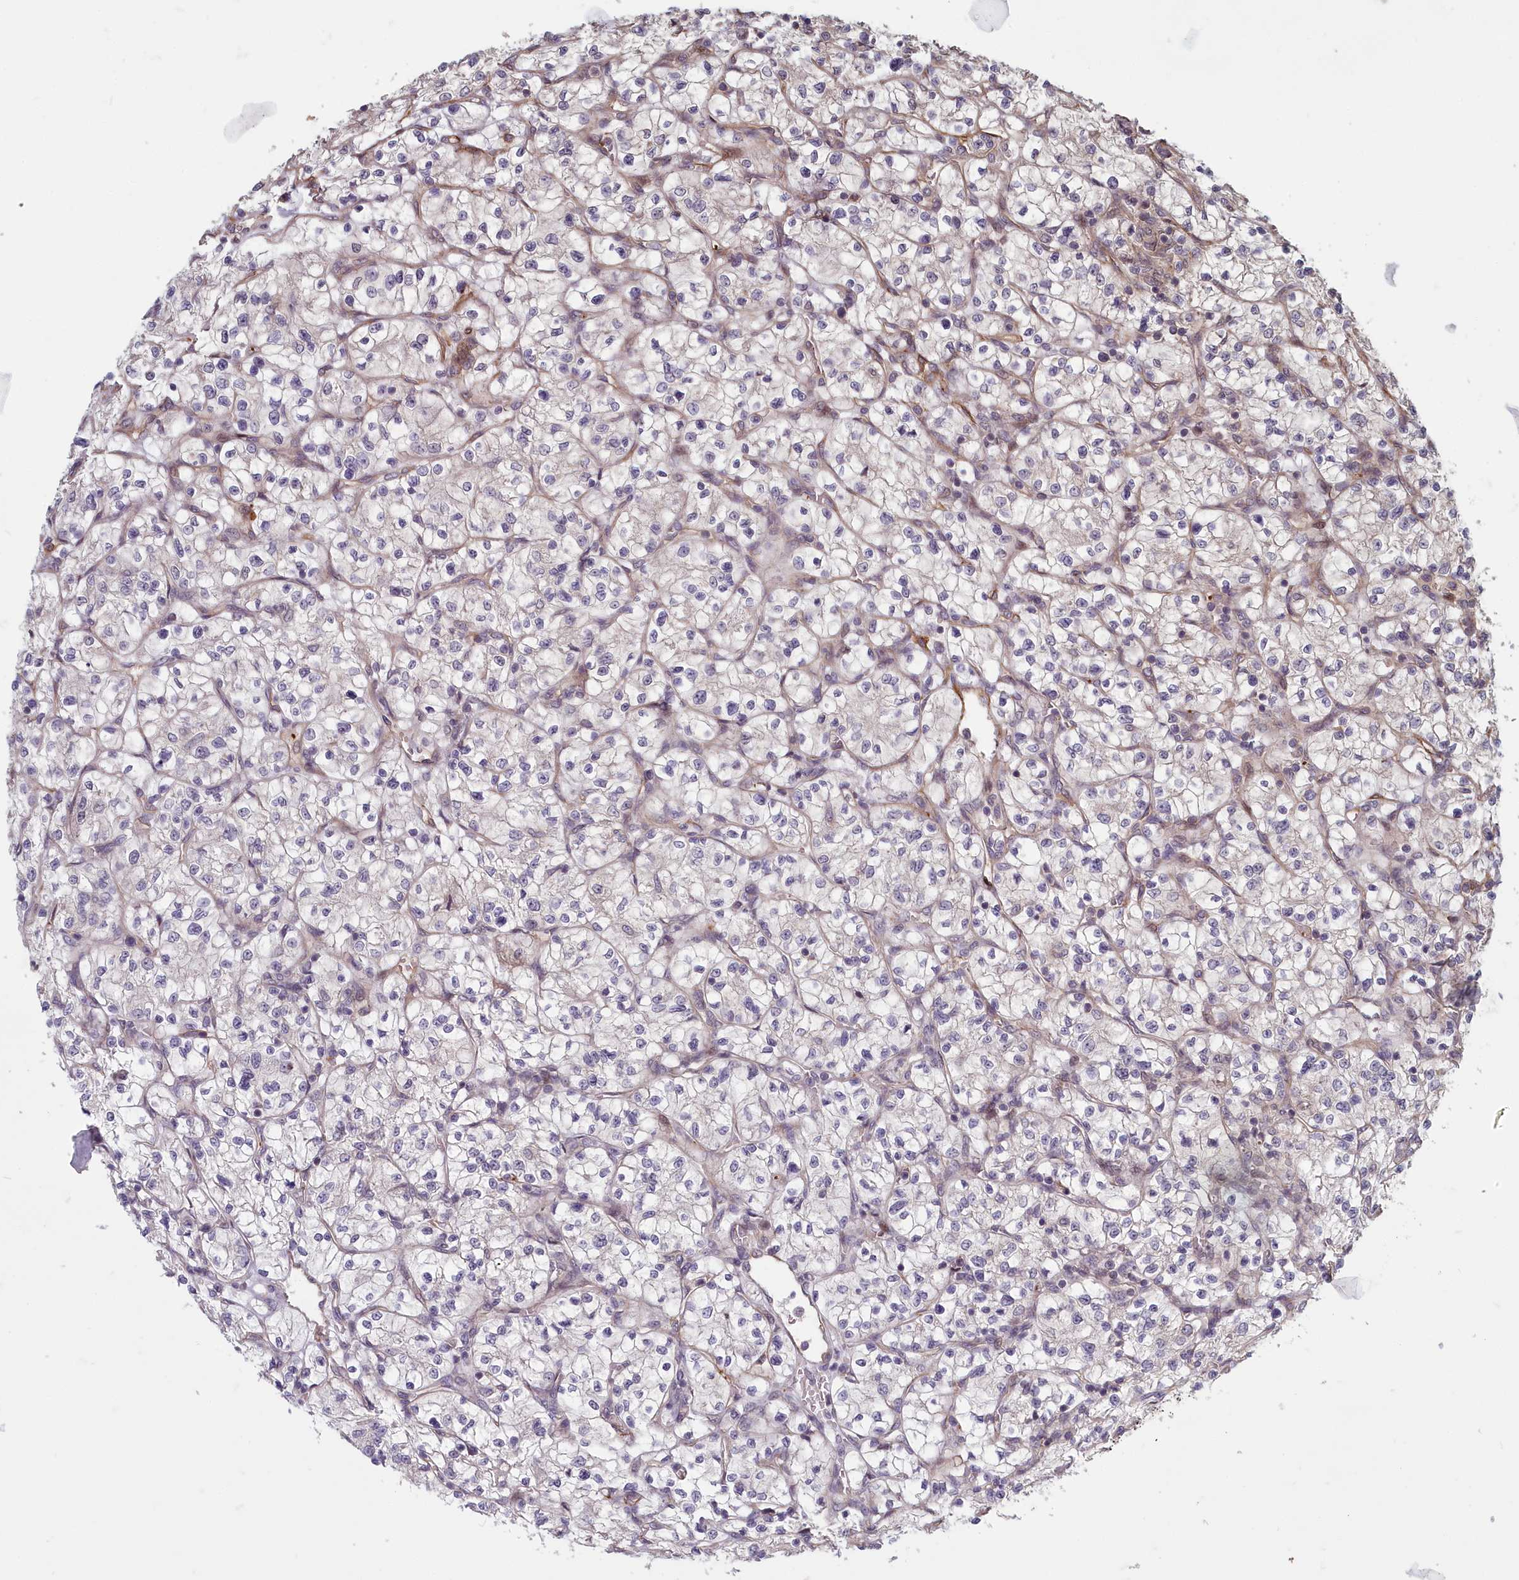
{"staining": {"intensity": "negative", "quantity": "none", "location": "none"}, "tissue": "renal cancer", "cell_type": "Tumor cells", "image_type": "cancer", "snomed": [{"axis": "morphology", "description": "Adenocarcinoma, NOS"}, {"axis": "topography", "description": "Kidney"}], "caption": "This is an IHC histopathology image of human renal adenocarcinoma. There is no staining in tumor cells.", "gene": "TSPYL4", "patient": {"sex": "female", "age": 64}}